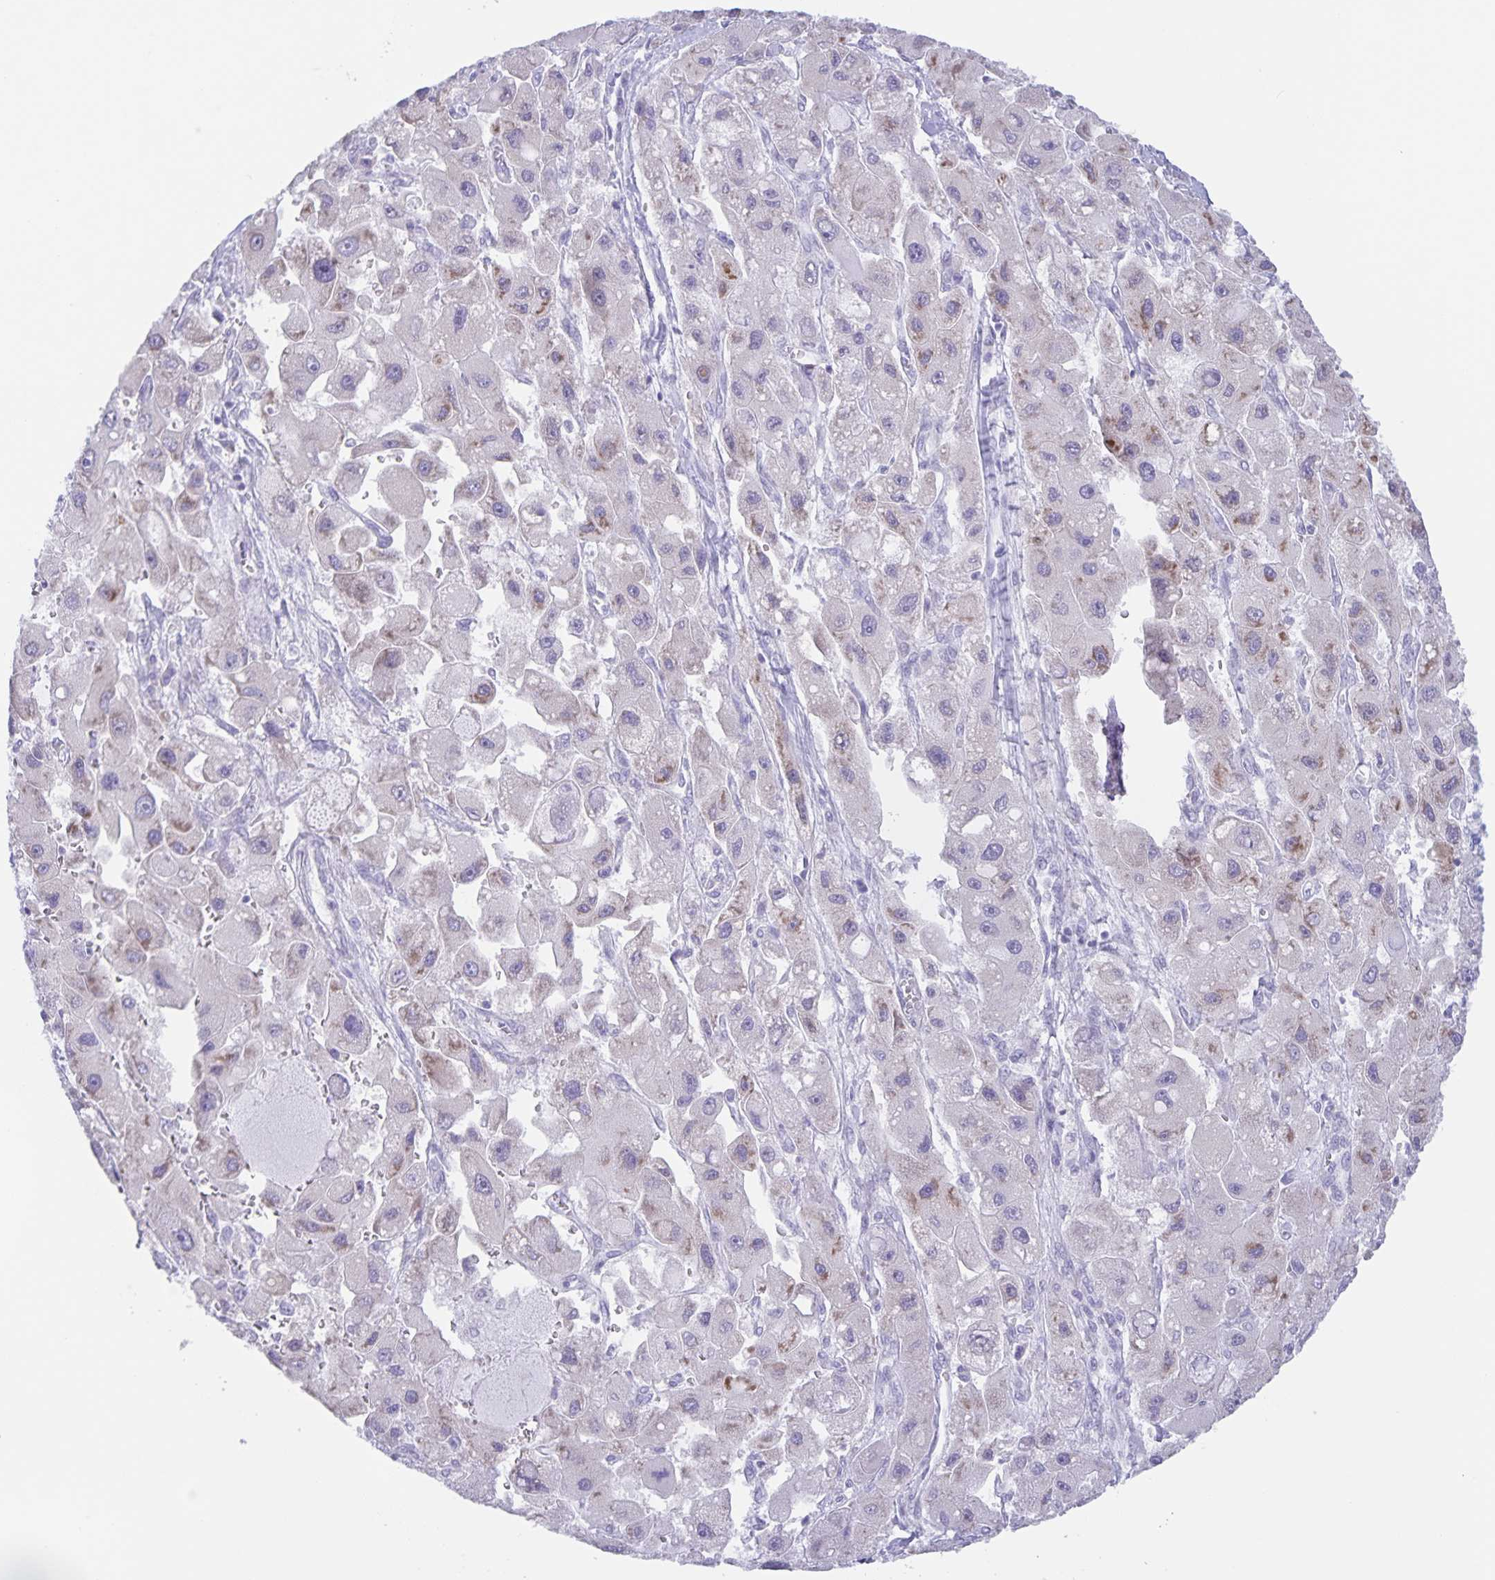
{"staining": {"intensity": "negative", "quantity": "none", "location": "none"}, "tissue": "liver cancer", "cell_type": "Tumor cells", "image_type": "cancer", "snomed": [{"axis": "morphology", "description": "Carcinoma, Hepatocellular, NOS"}, {"axis": "topography", "description": "Liver"}], "caption": "Protein analysis of liver cancer shows no significant positivity in tumor cells.", "gene": "AQP4", "patient": {"sex": "male", "age": 24}}